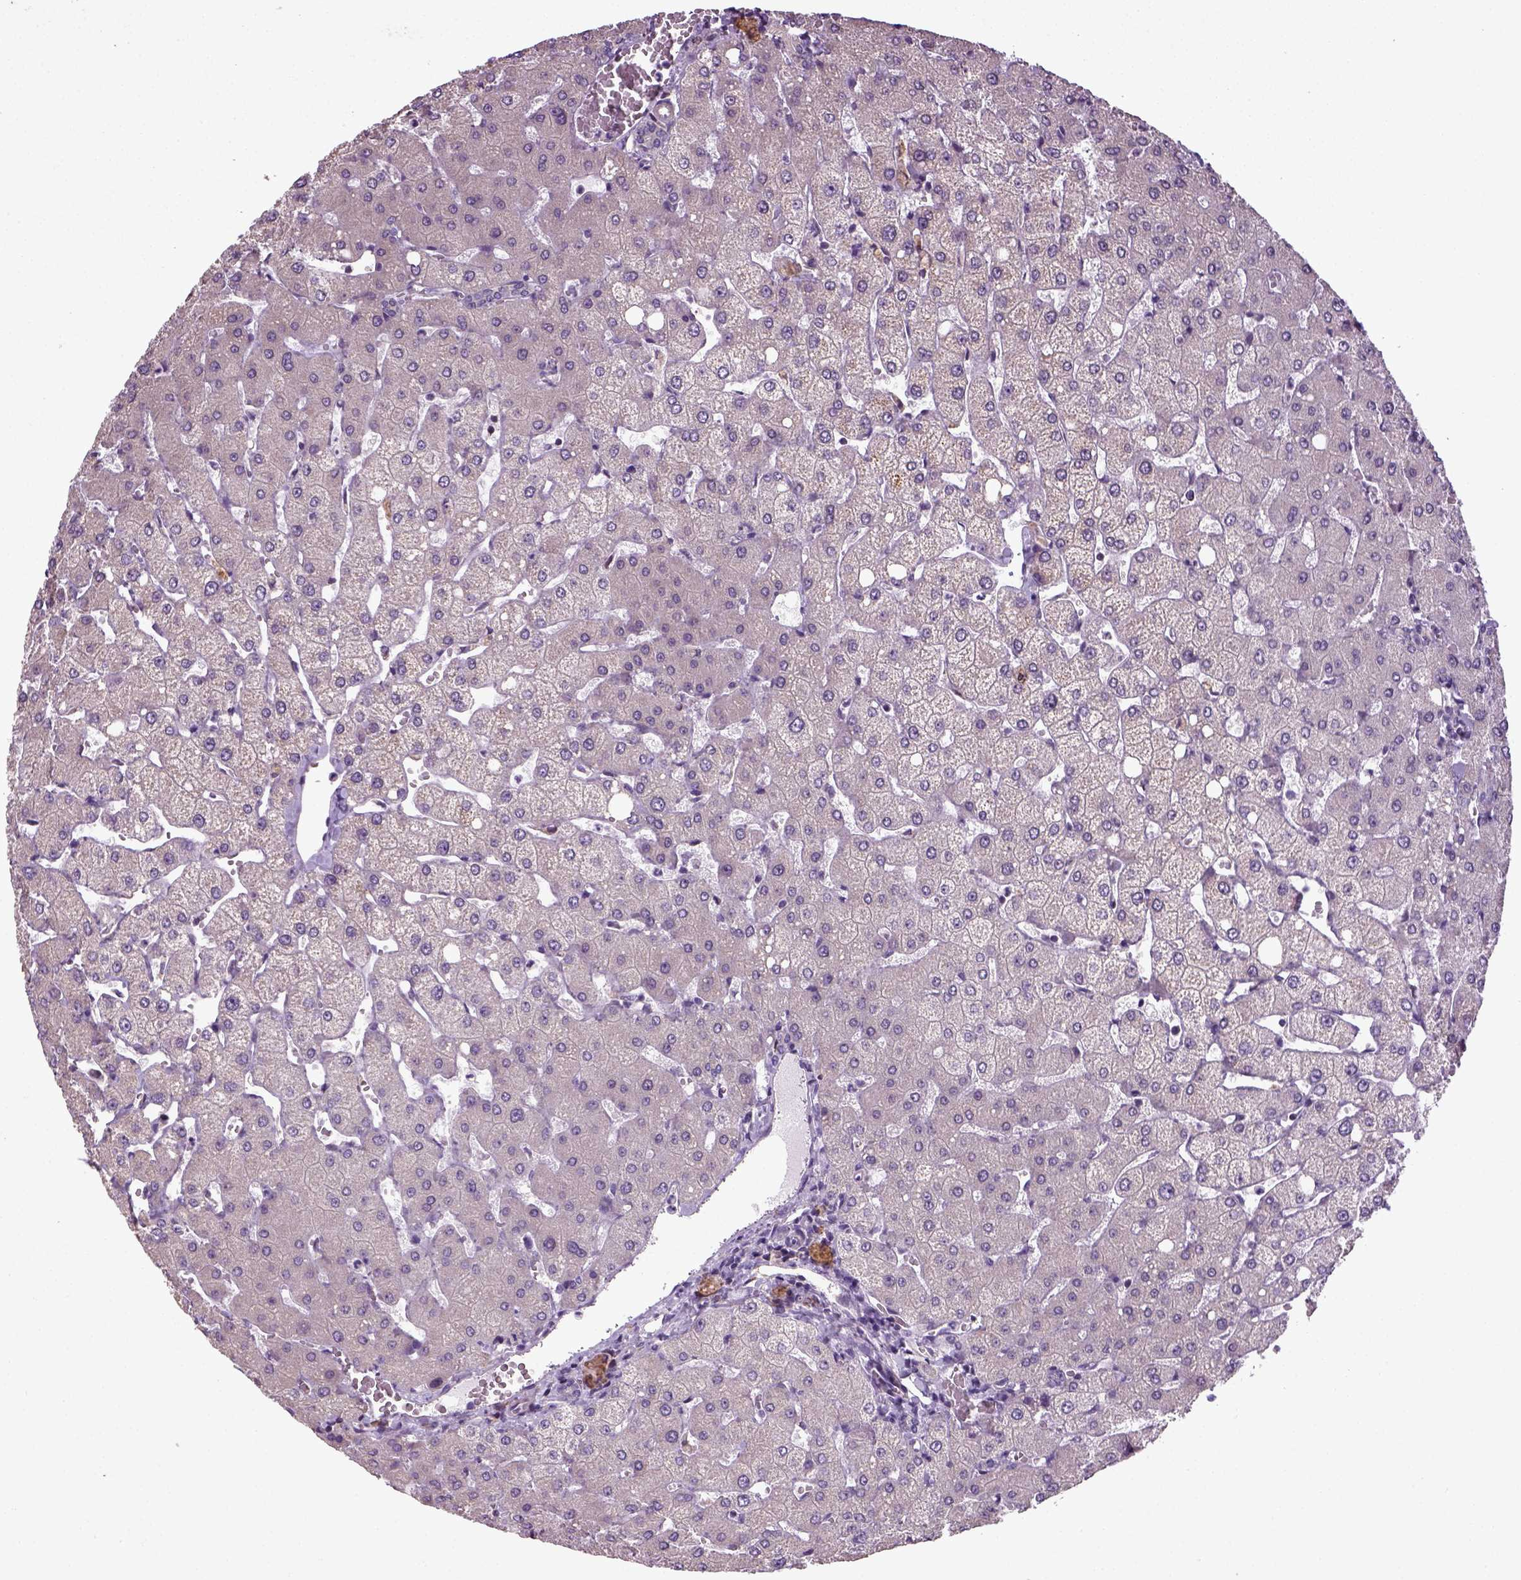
{"staining": {"intensity": "negative", "quantity": "none", "location": "none"}, "tissue": "liver", "cell_type": "Cholangiocytes", "image_type": "normal", "snomed": [{"axis": "morphology", "description": "Normal tissue, NOS"}, {"axis": "topography", "description": "Liver"}], "caption": "Immunohistochemistry (IHC) micrograph of normal liver stained for a protein (brown), which shows no staining in cholangiocytes.", "gene": "TPRG1", "patient": {"sex": "female", "age": 54}}